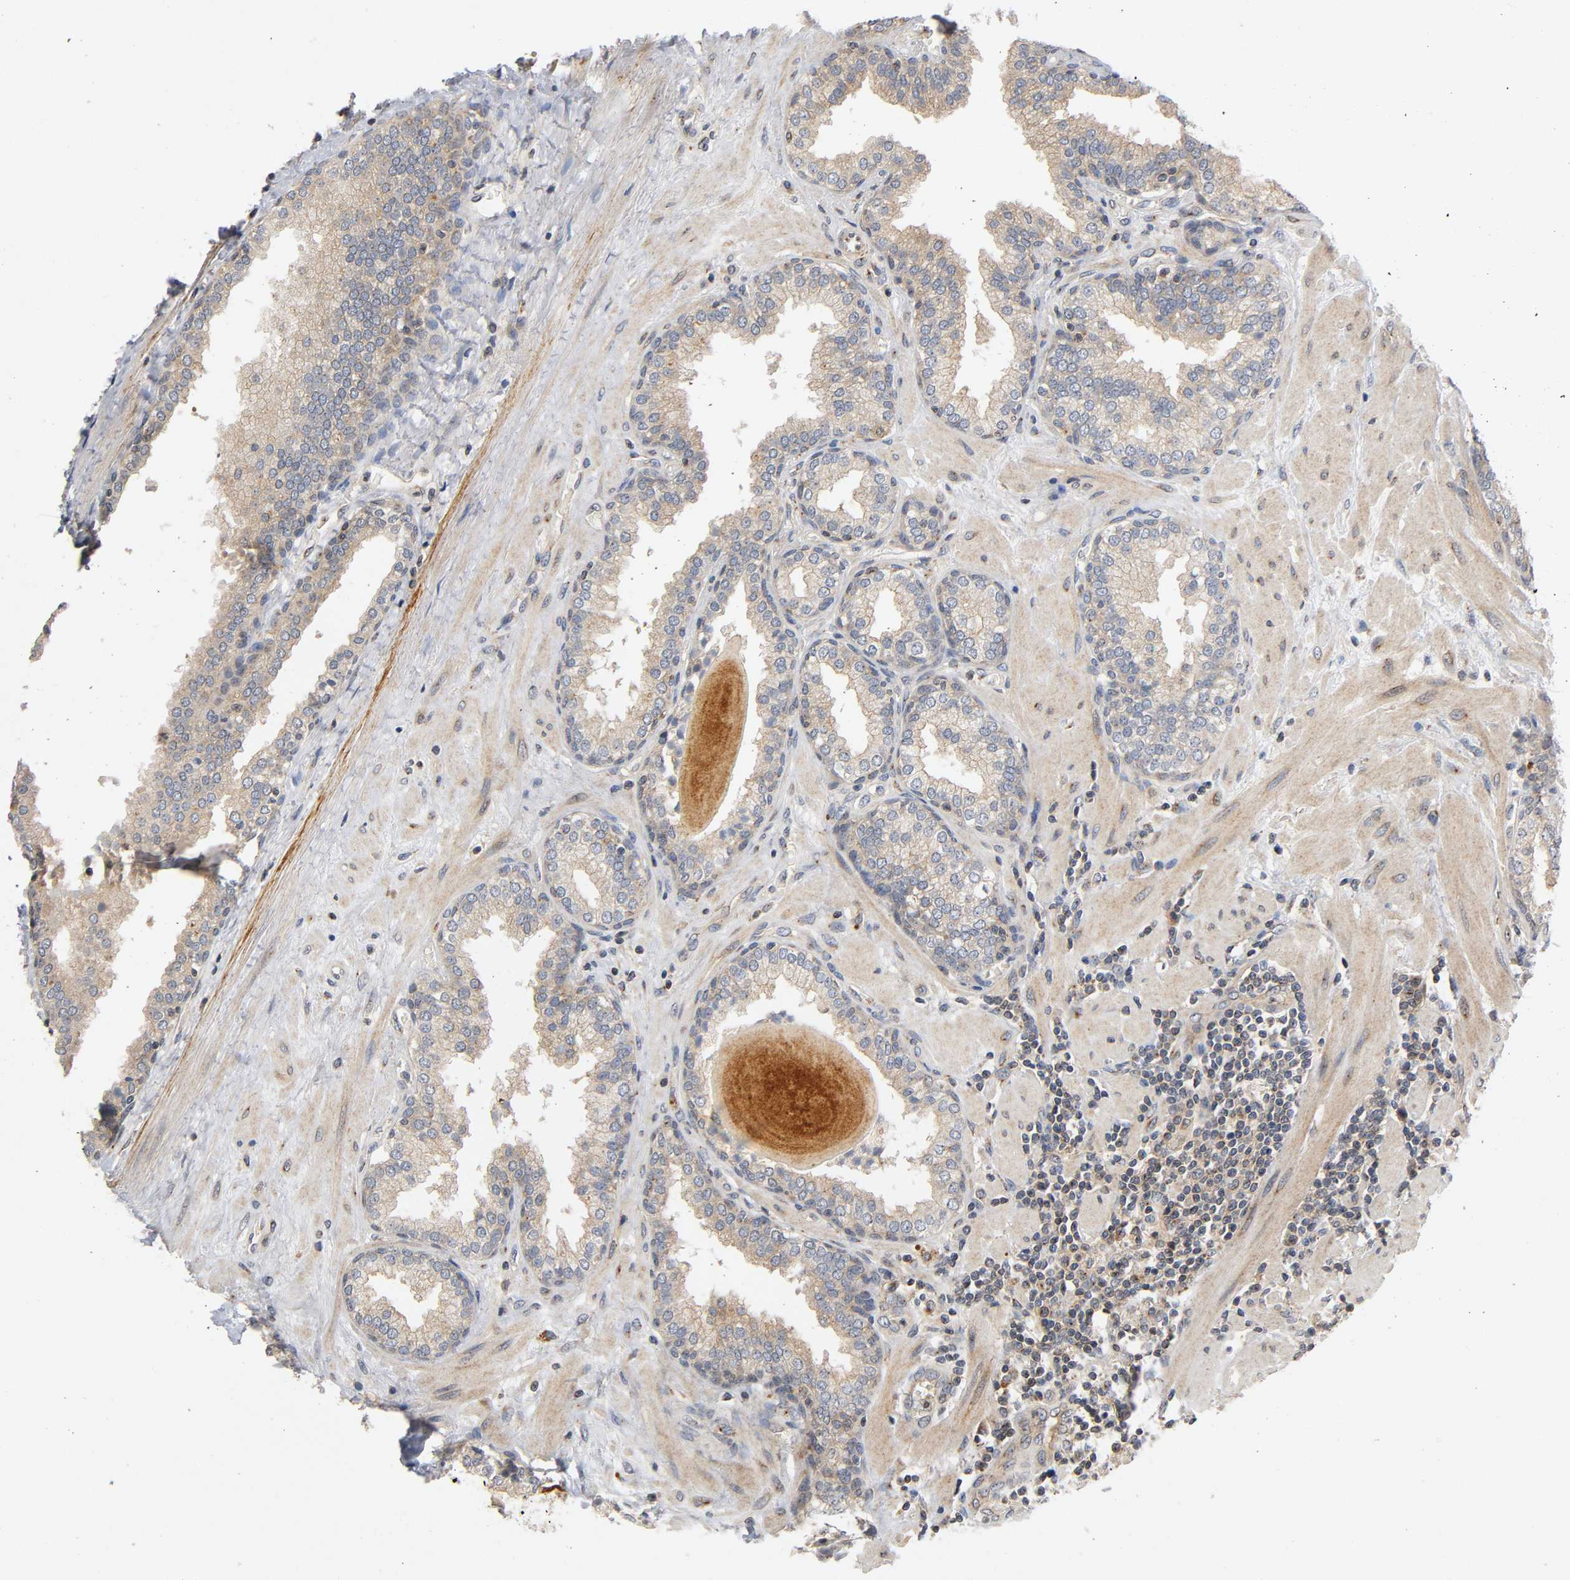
{"staining": {"intensity": "weak", "quantity": ">75%", "location": "cytoplasmic/membranous"}, "tissue": "prostate", "cell_type": "Glandular cells", "image_type": "normal", "snomed": [{"axis": "morphology", "description": "Normal tissue, NOS"}, {"axis": "topography", "description": "Prostate"}], "caption": "Protein analysis of benign prostate exhibits weak cytoplasmic/membranous expression in about >75% of glandular cells.", "gene": "IKBKB", "patient": {"sex": "male", "age": 51}}